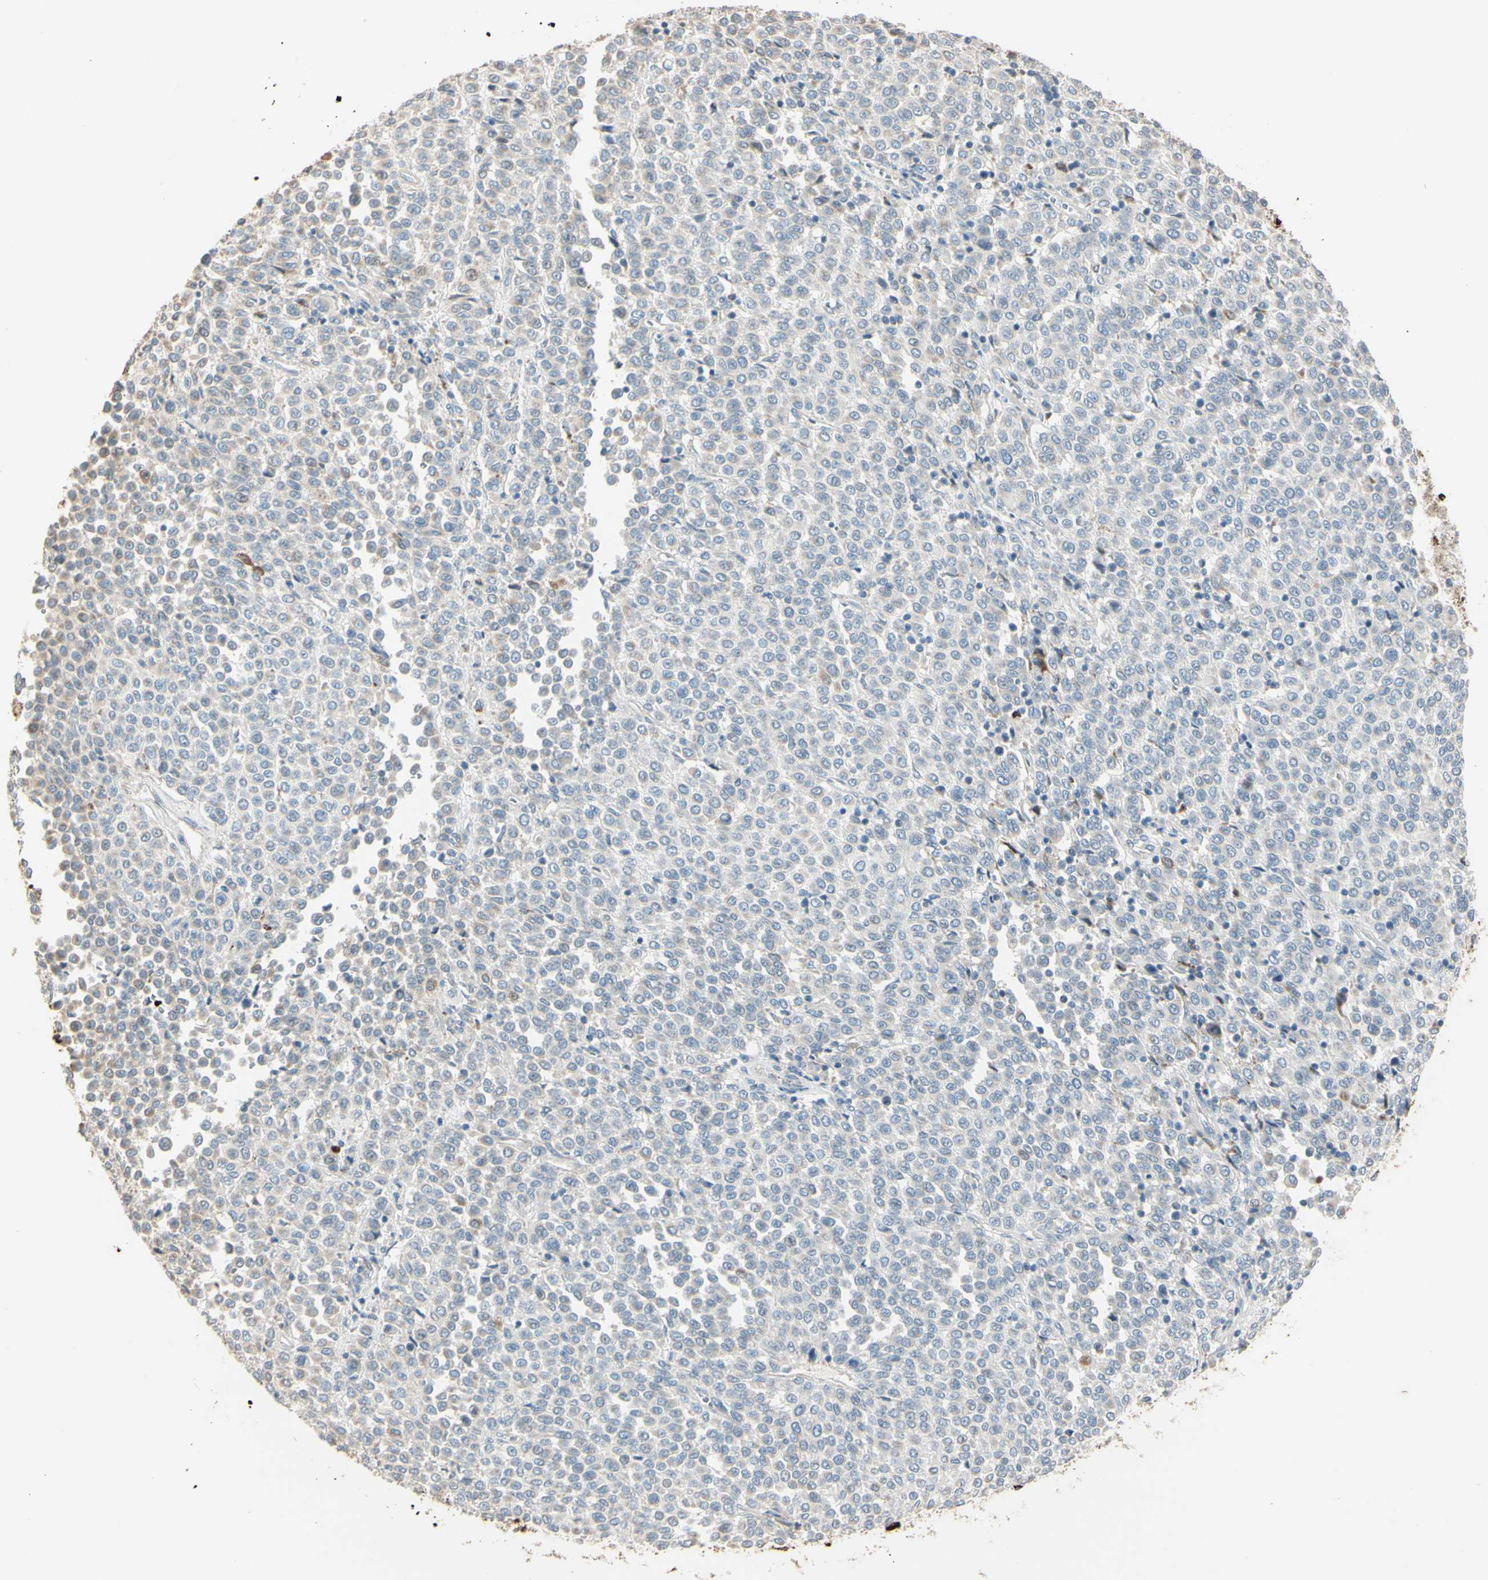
{"staining": {"intensity": "negative", "quantity": "none", "location": "none"}, "tissue": "melanoma", "cell_type": "Tumor cells", "image_type": "cancer", "snomed": [{"axis": "morphology", "description": "Malignant melanoma, Metastatic site"}, {"axis": "topography", "description": "Pancreas"}], "caption": "Tumor cells are negative for protein expression in human malignant melanoma (metastatic site).", "gene": "ANGPTL1", "patient": {"sex": "female", "age": 30}}